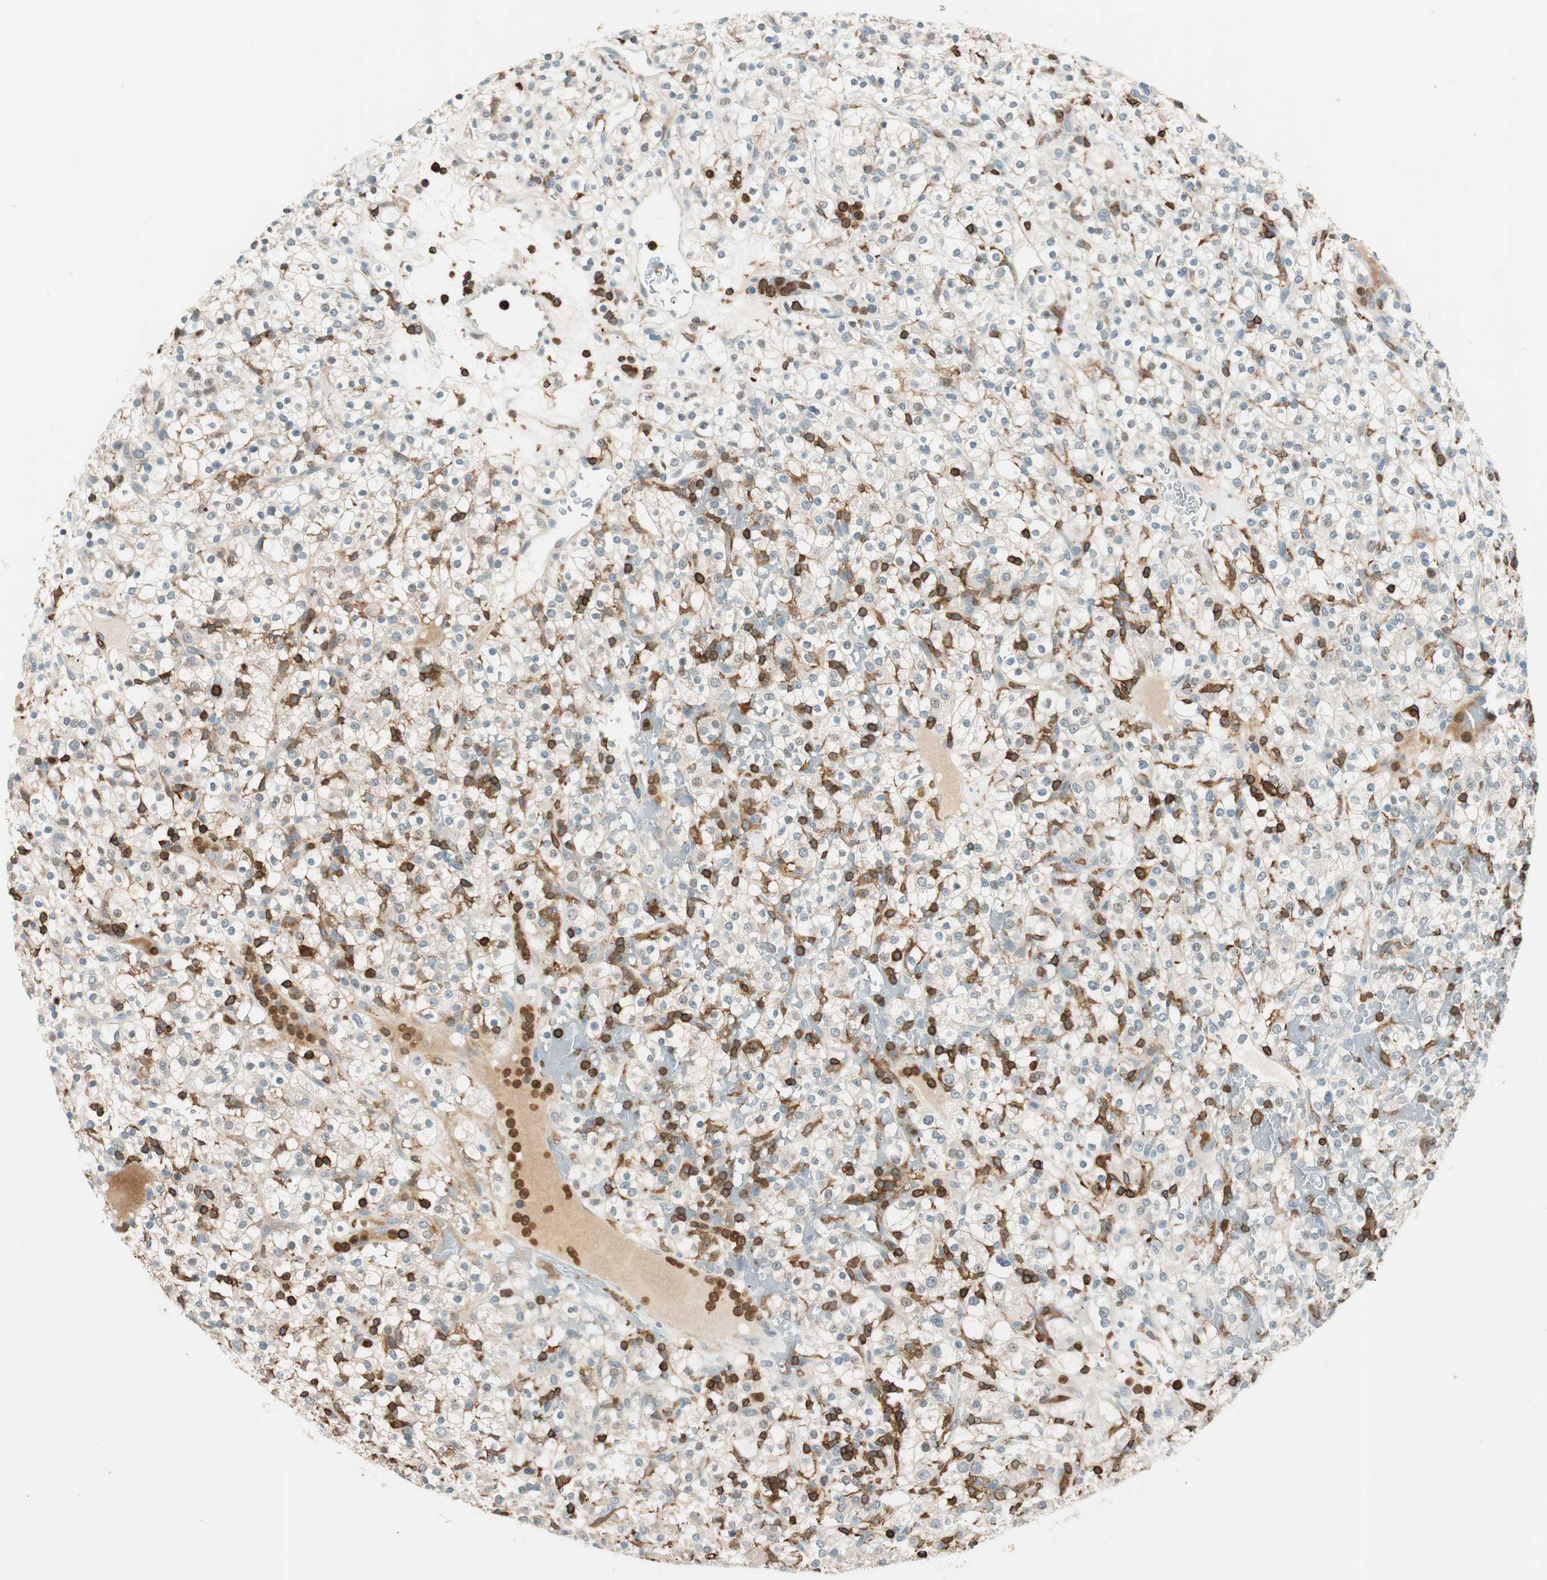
{"staining": {"intensity": "strong", "quantity": "25%-75%", "location": "cytoplasmic/membranous"}, "tissue": "renal cancer", "cell_type": "Tumor cells", "image_type": "cancer", "snomed": [{"axis": "morphology", "description": "Normal tissue, NOS"}, {"axis": "morphology", "description": "Adenocarcinoma, NOS"}, {"axis": "topography", "description": "Kidney"}], "caption": "DAB immunohistochemical staining of human adenocarcinoma (renal) demonstrates strong cytoplasmic/membranous protein positivity in about 25%-75% of tumor cells.", "gene": "HPGD", "patient": {"sex": "female", "age": 72}}